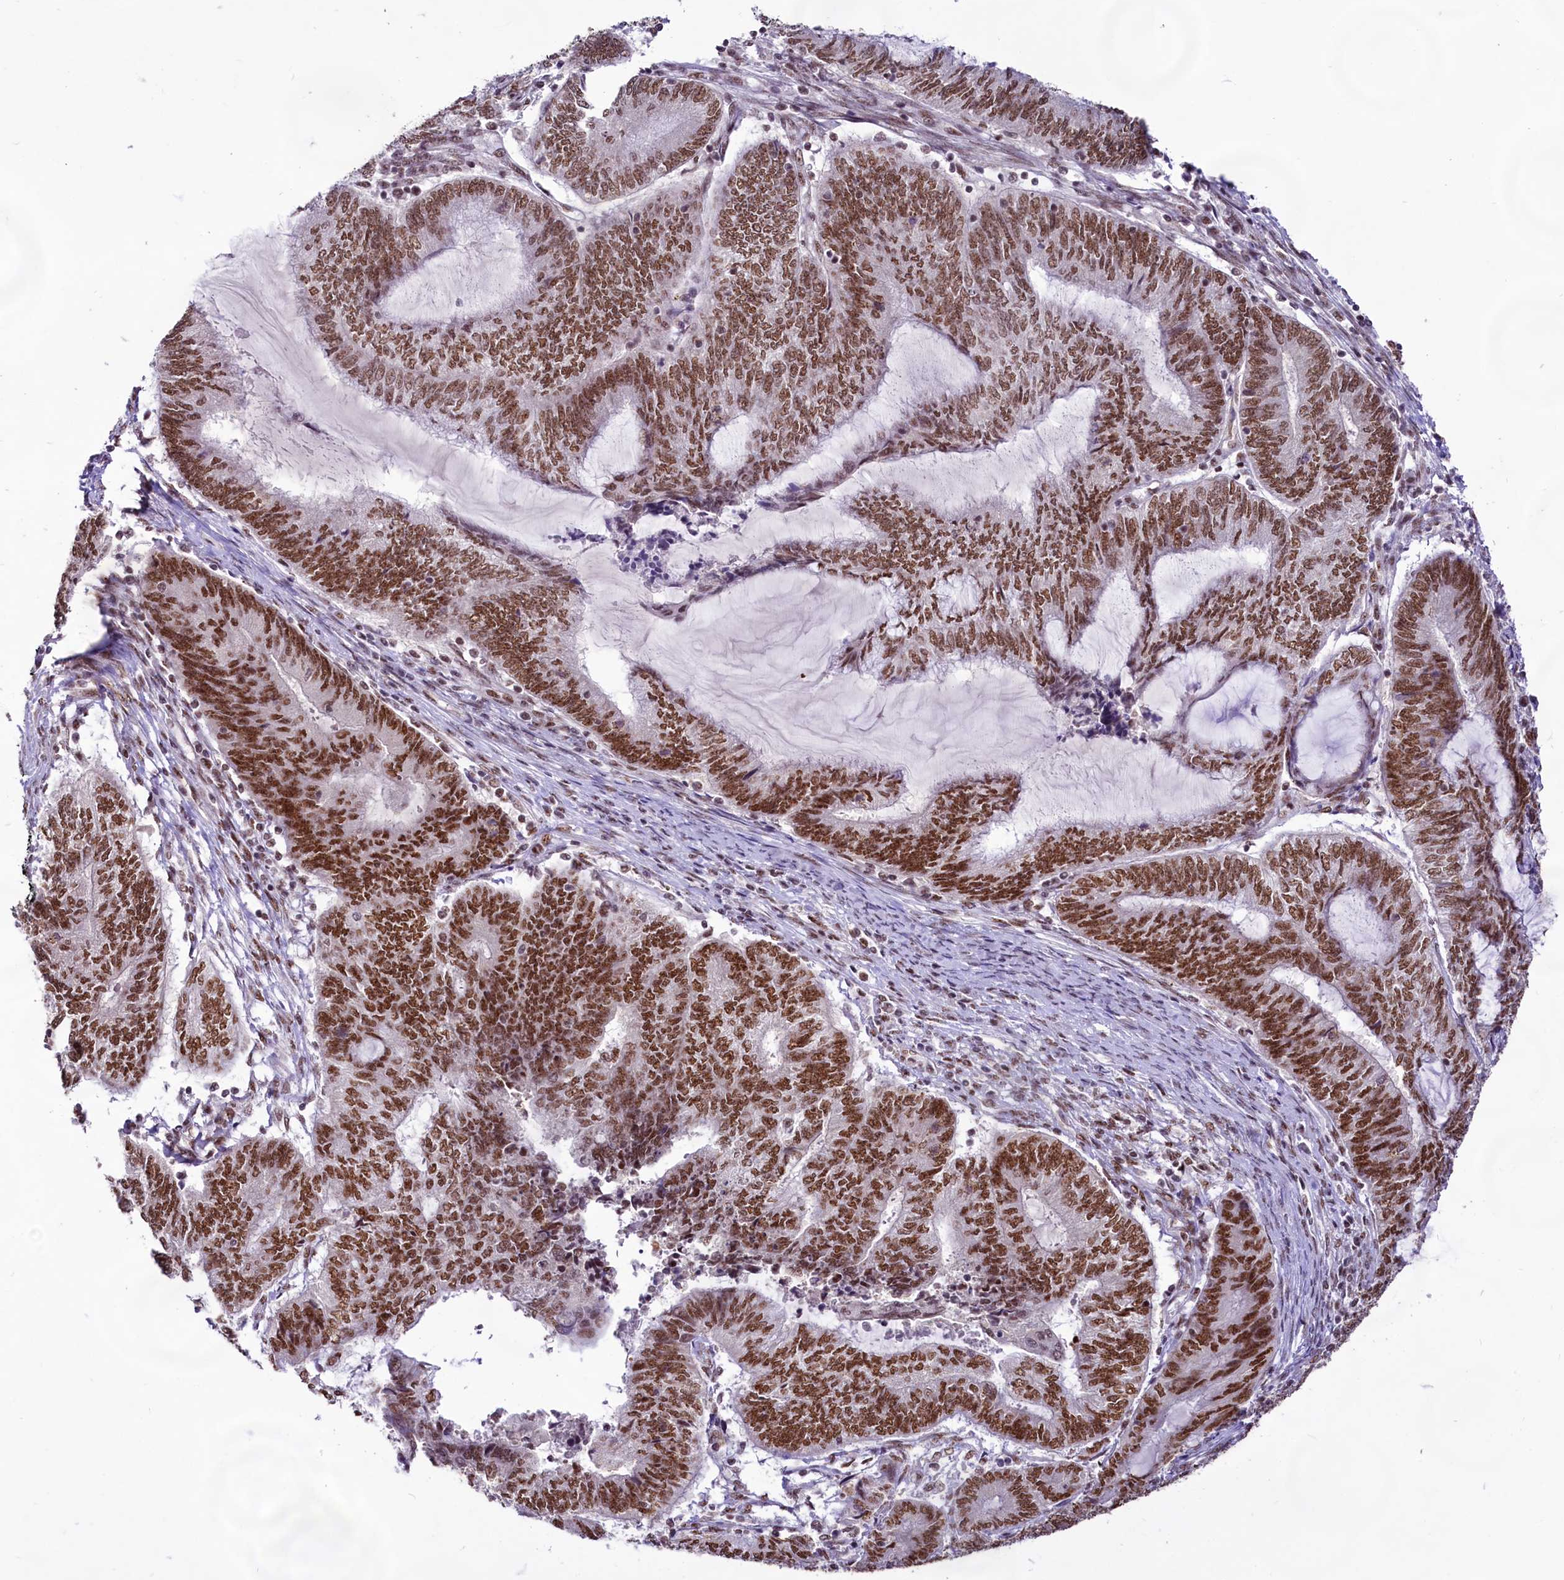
{"staining": {"intensity": "strong", "quantity": ">75%", "location": "nuclear"}, "tissue": "endometrial cancer", "cell_type": "Tumor cells", "image_type": "cancer", "snomed": [{"axis": "morphology", "description": "Adenocarcinoma, NOS"}, {"axis": "topography", "description": "Uterus"}, {"axis": "topography", "description": "Endometrium"}], "caption": "High-magnification brightfield microscopy of adenocarcinoma (endometrial) stained with DAB (brown) and counterstained with hematoxylin (blue). tumor cells exhibit strong nuclear expression is present in approximately>75% of cells.", "gene": "HIRA", "patient": {"sex": "female", "age": 70}}